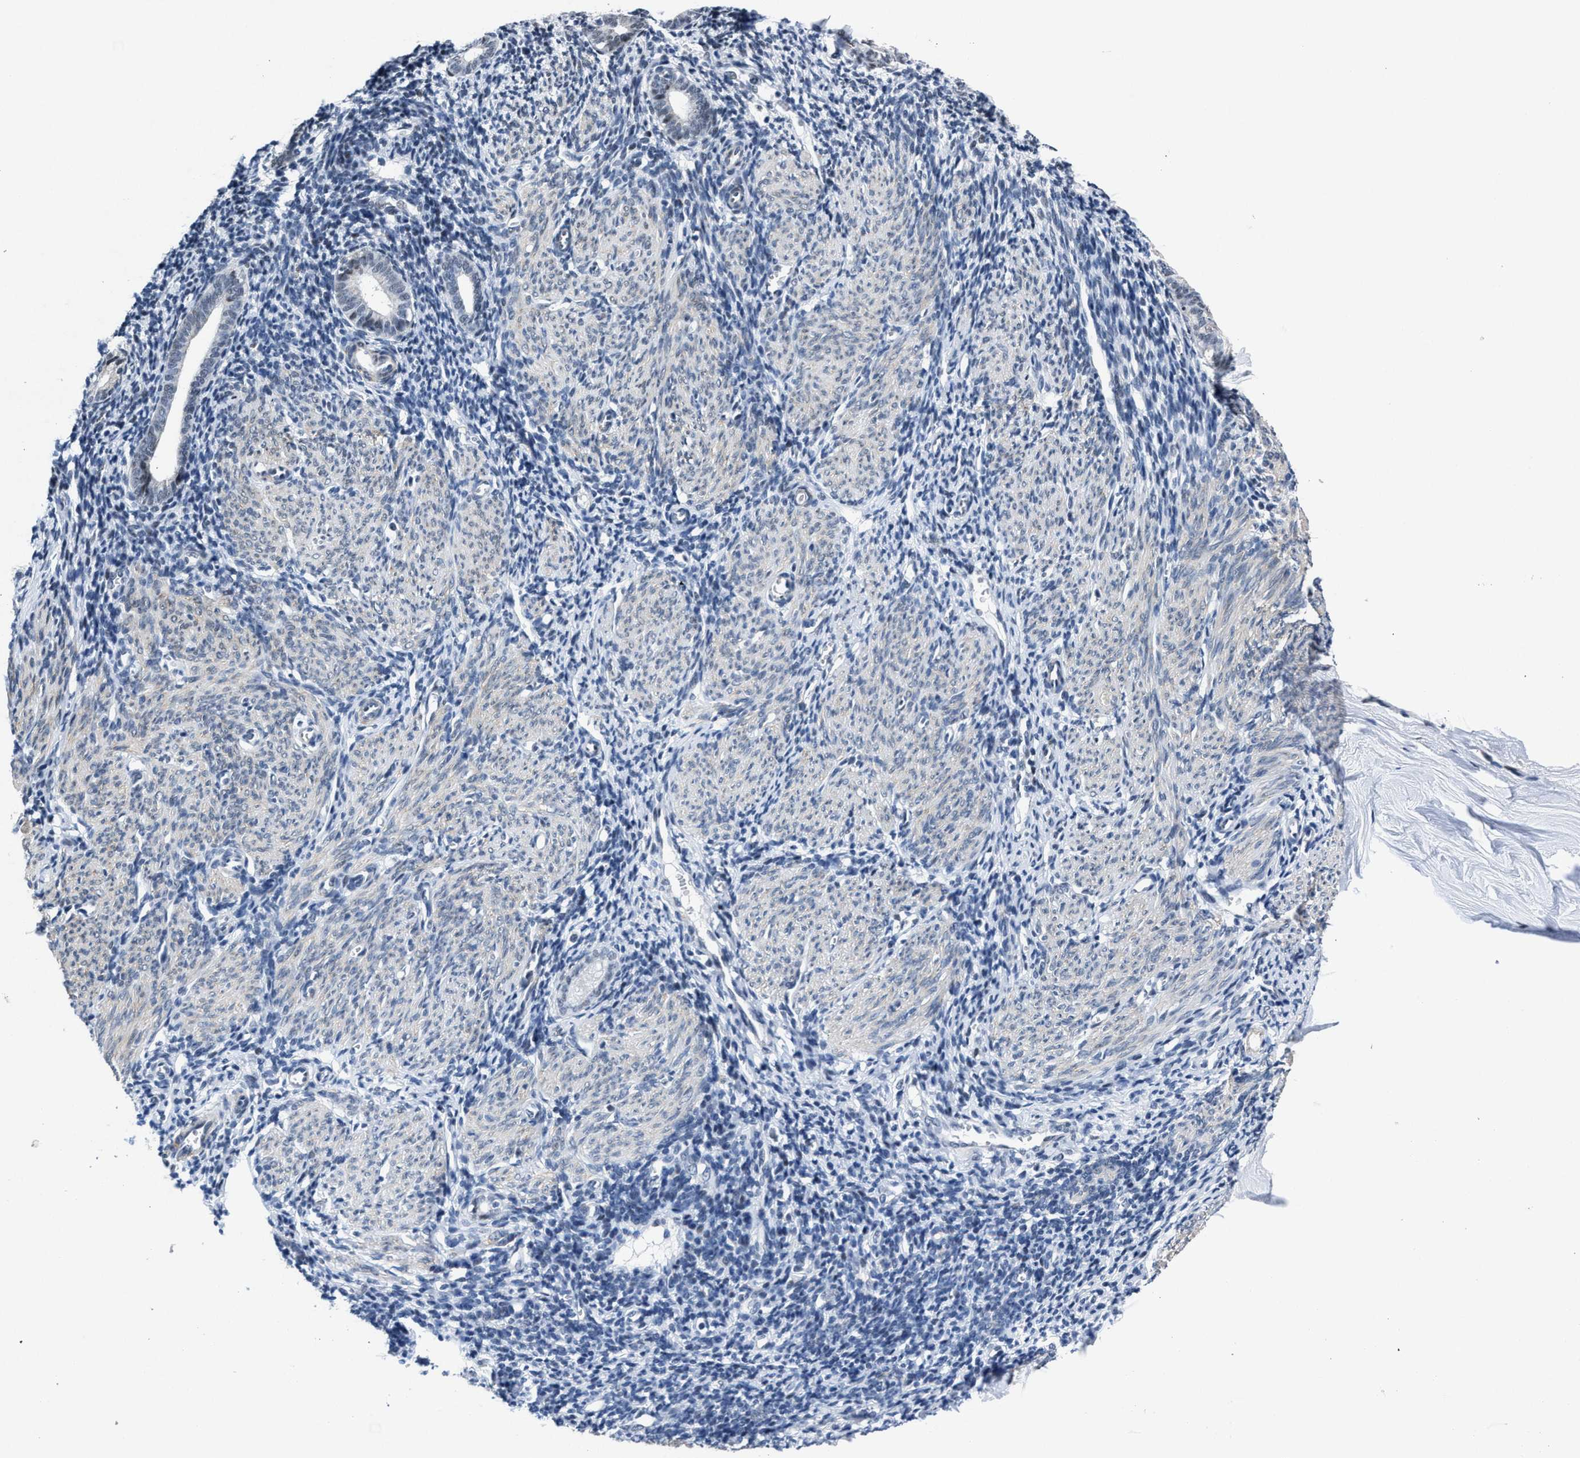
{"staining": {"intensity": "negative", "quantity": "none", "location": "none"}, "tissue": "endometrium", "cell_type": "Cells in endometrial stroma", "image_type": "normal", "snomed": [{"axis": "morphology", "description": "Normal tissue, NOS"}, {"axis": "morphology", "description": "Adenocarcinoma, NOS"}, {"axis": "topography", "description": "Endometrium"}], "caption": "IHC photomicrograph of benign endometrium: human endometrium stained with DAB exhibits no significant protein expression in cells in endometrial stroma.", "gene": "ID3", "patient": {"sex": "female", "age": 57}}